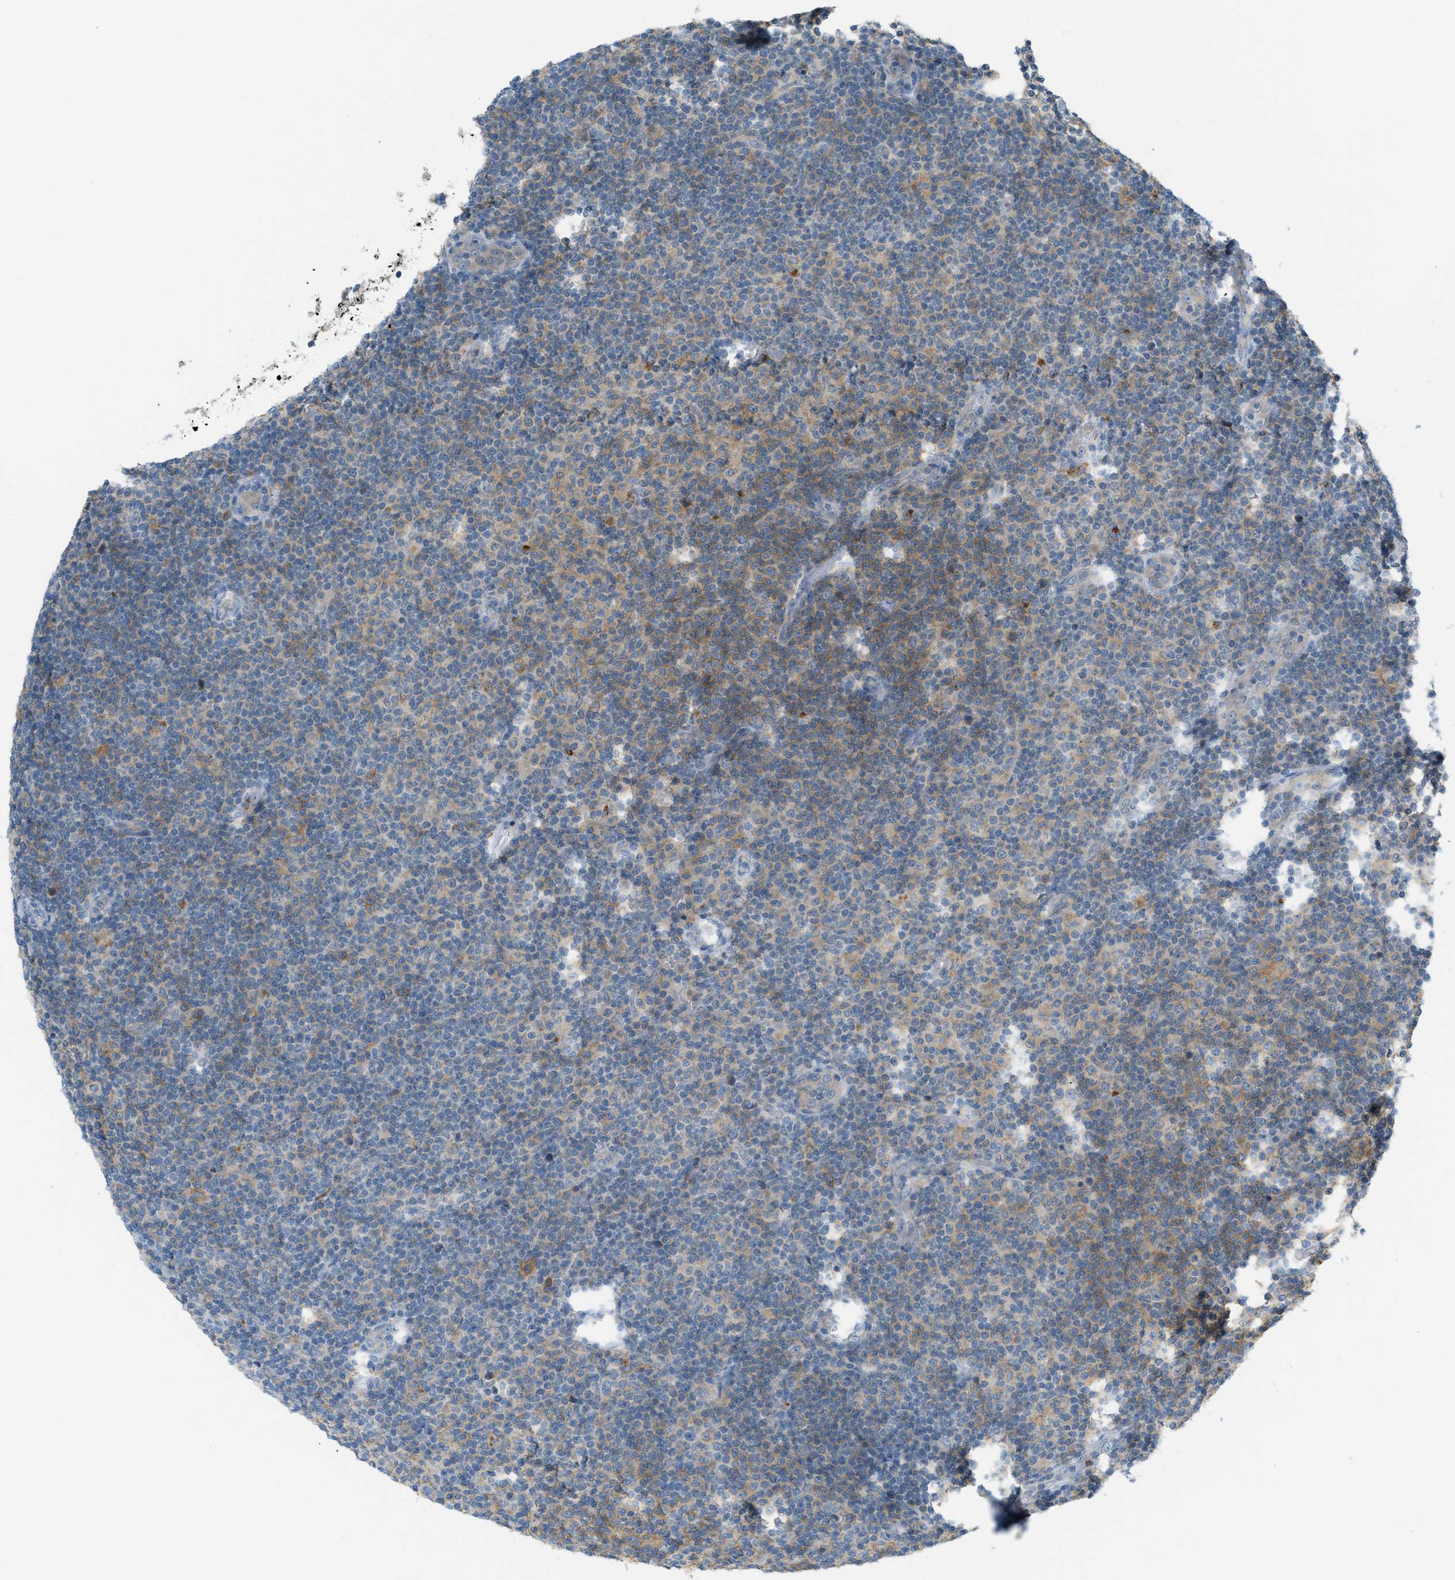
{"staining": {"intensity": "weak", "quantity": "<25%", "location": "cytoplasmic/membranous"}, "tissue": "lymphoma", "cell_type": "Tumor cells", "image_type": "cancer", "snomed": [{"axis": "morphology", "description": "Malignant lymphoma, non-Hodgkin's type, Low grade"}, {"axis": "topography", "description": "Lymph node"}], "caption": "The histopathology image demonstrates no significant expression in tumor cells of lymphoma.", "gene": "DYRK1A", "patient": {"sex": "male", "age": 83}}